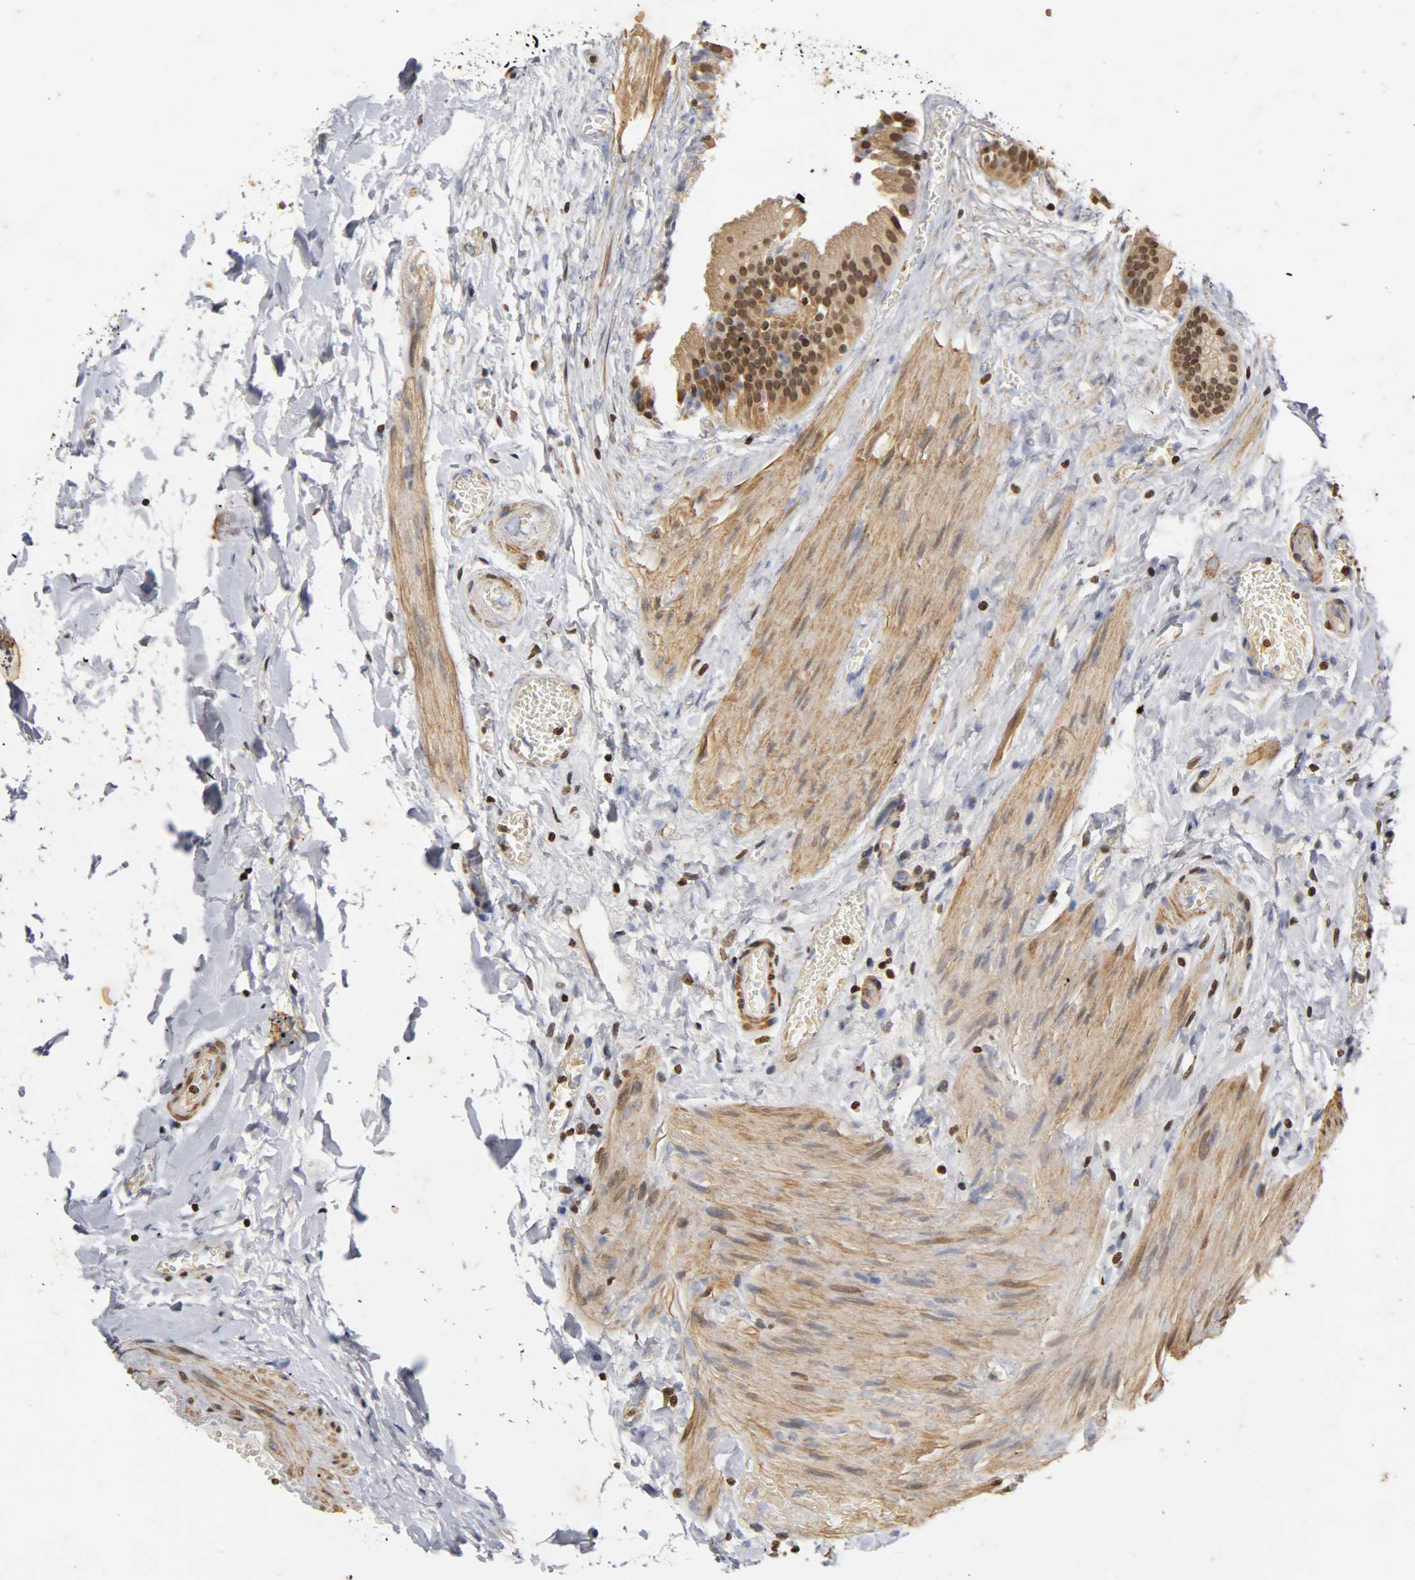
{"staining": {"intensity": "weak", "quantity": ">75%", "location": "nuclear"}, "tissue": "gallbladder", "cell_type": "Glandular cells", "image_type": "normal", "snomed": [{"axis": "morphology", "description": "Normal tissue, NOS"}, {"axis": "topography", "description": "Gallbladder"}], "caption": "This is a histology image of immunohistochemistry staining of unremarkable gallbladder, which shows weak expression in the nuclear of glandular cells.", "gene": "ERCC2", "patient": {"sex": "female", "age": 63}}